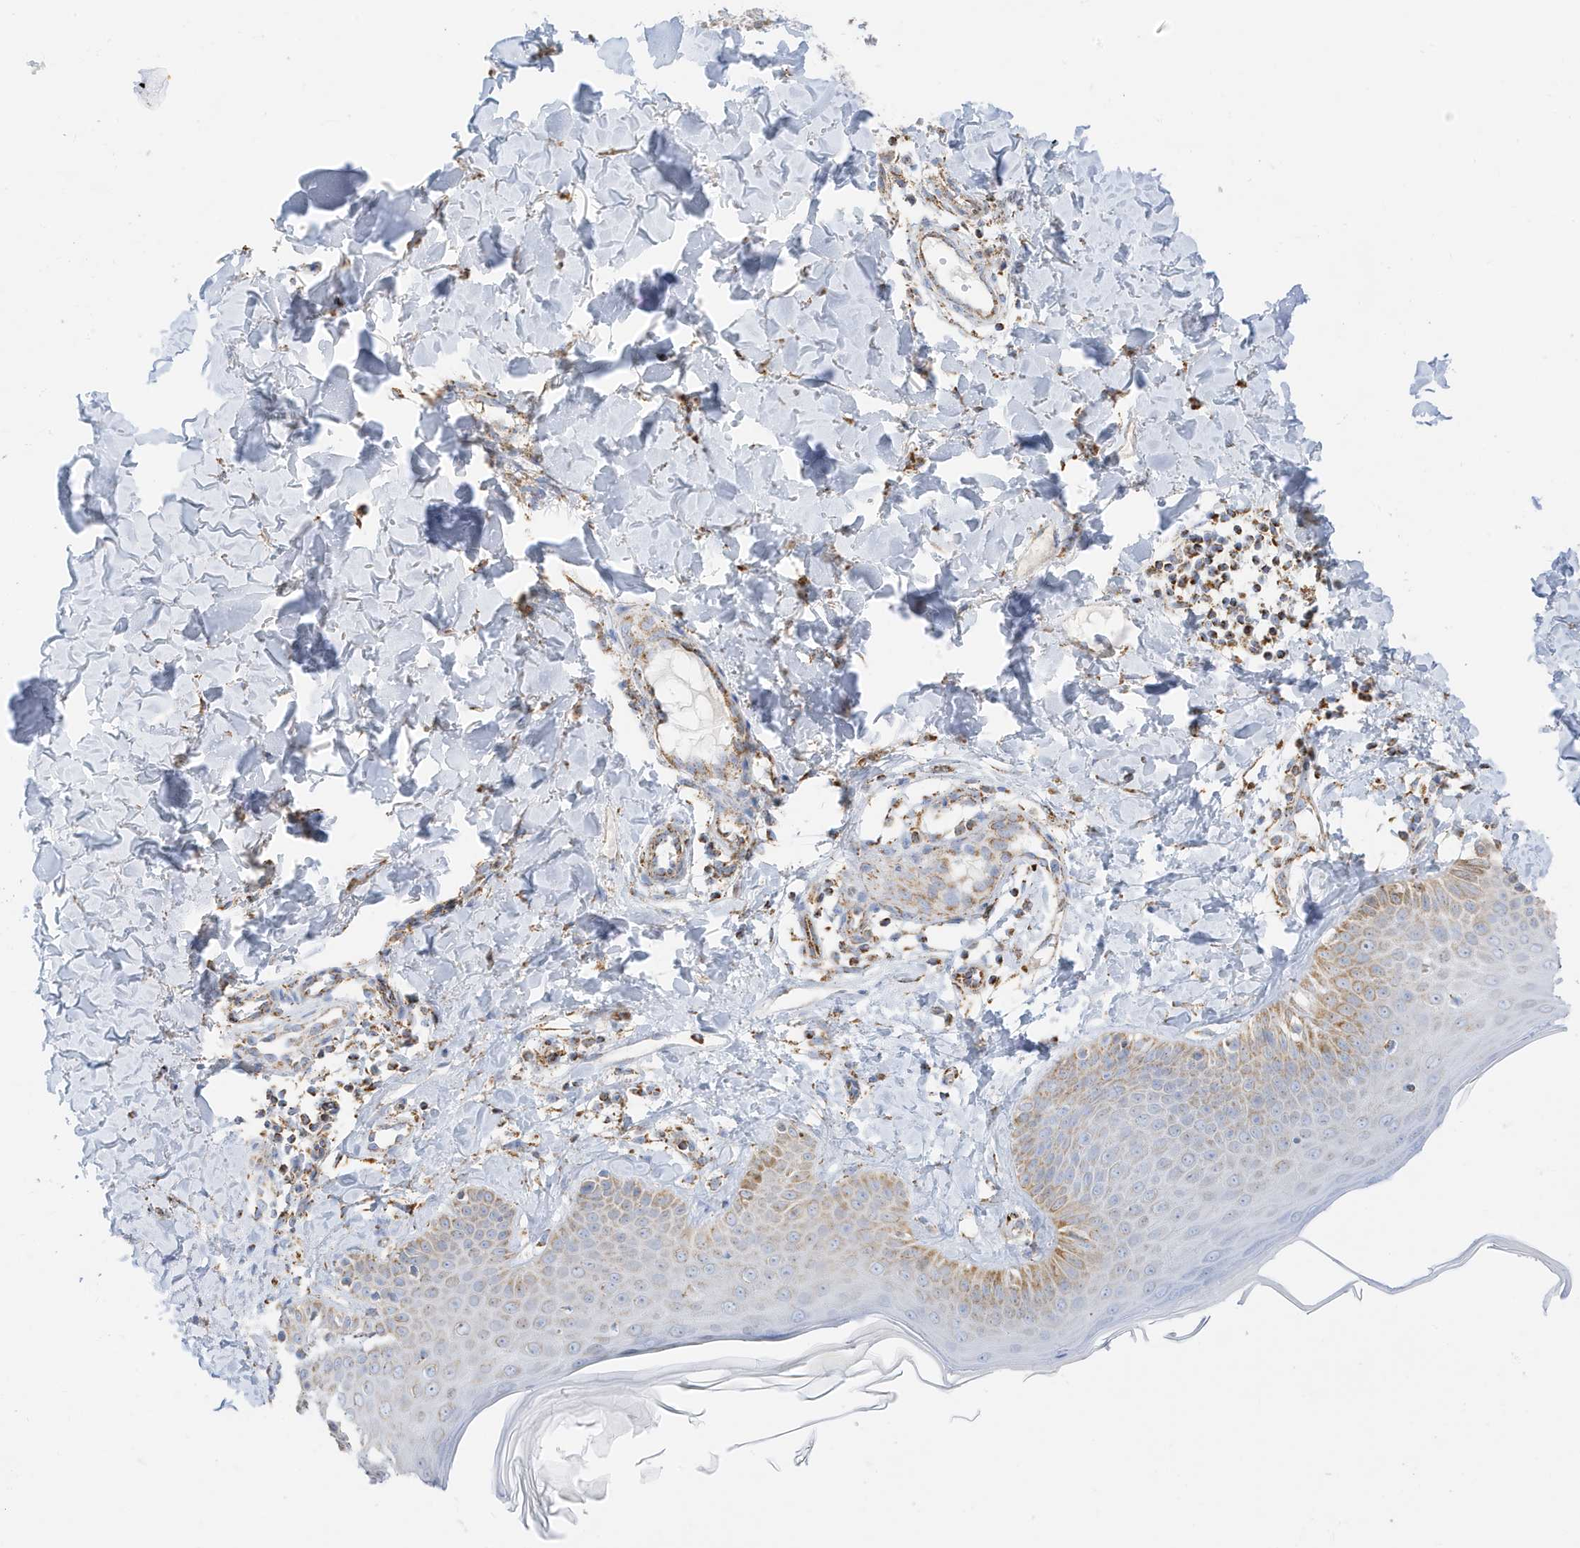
{"staining": {"intensity": "moderate", "quantity": ">75%", "location": "cytoplasmic/membranous"}, "tissue": "skin", "cell_type": "Fibroblasts", "image_type": "normal", "snomed": [{"axis": "morphology", "description": "Normal tissue, NOS"}, {"axis": "topography", "description": "Skin"}], "caption": "Immunohistochemical staining of normal human skin exhibits medium levels of moderate cytoplasmic/membranous positivity in about >75% of fibroblasts.", "gene": "CAPN13", "patient": {"sex": "male", "age": 52}}